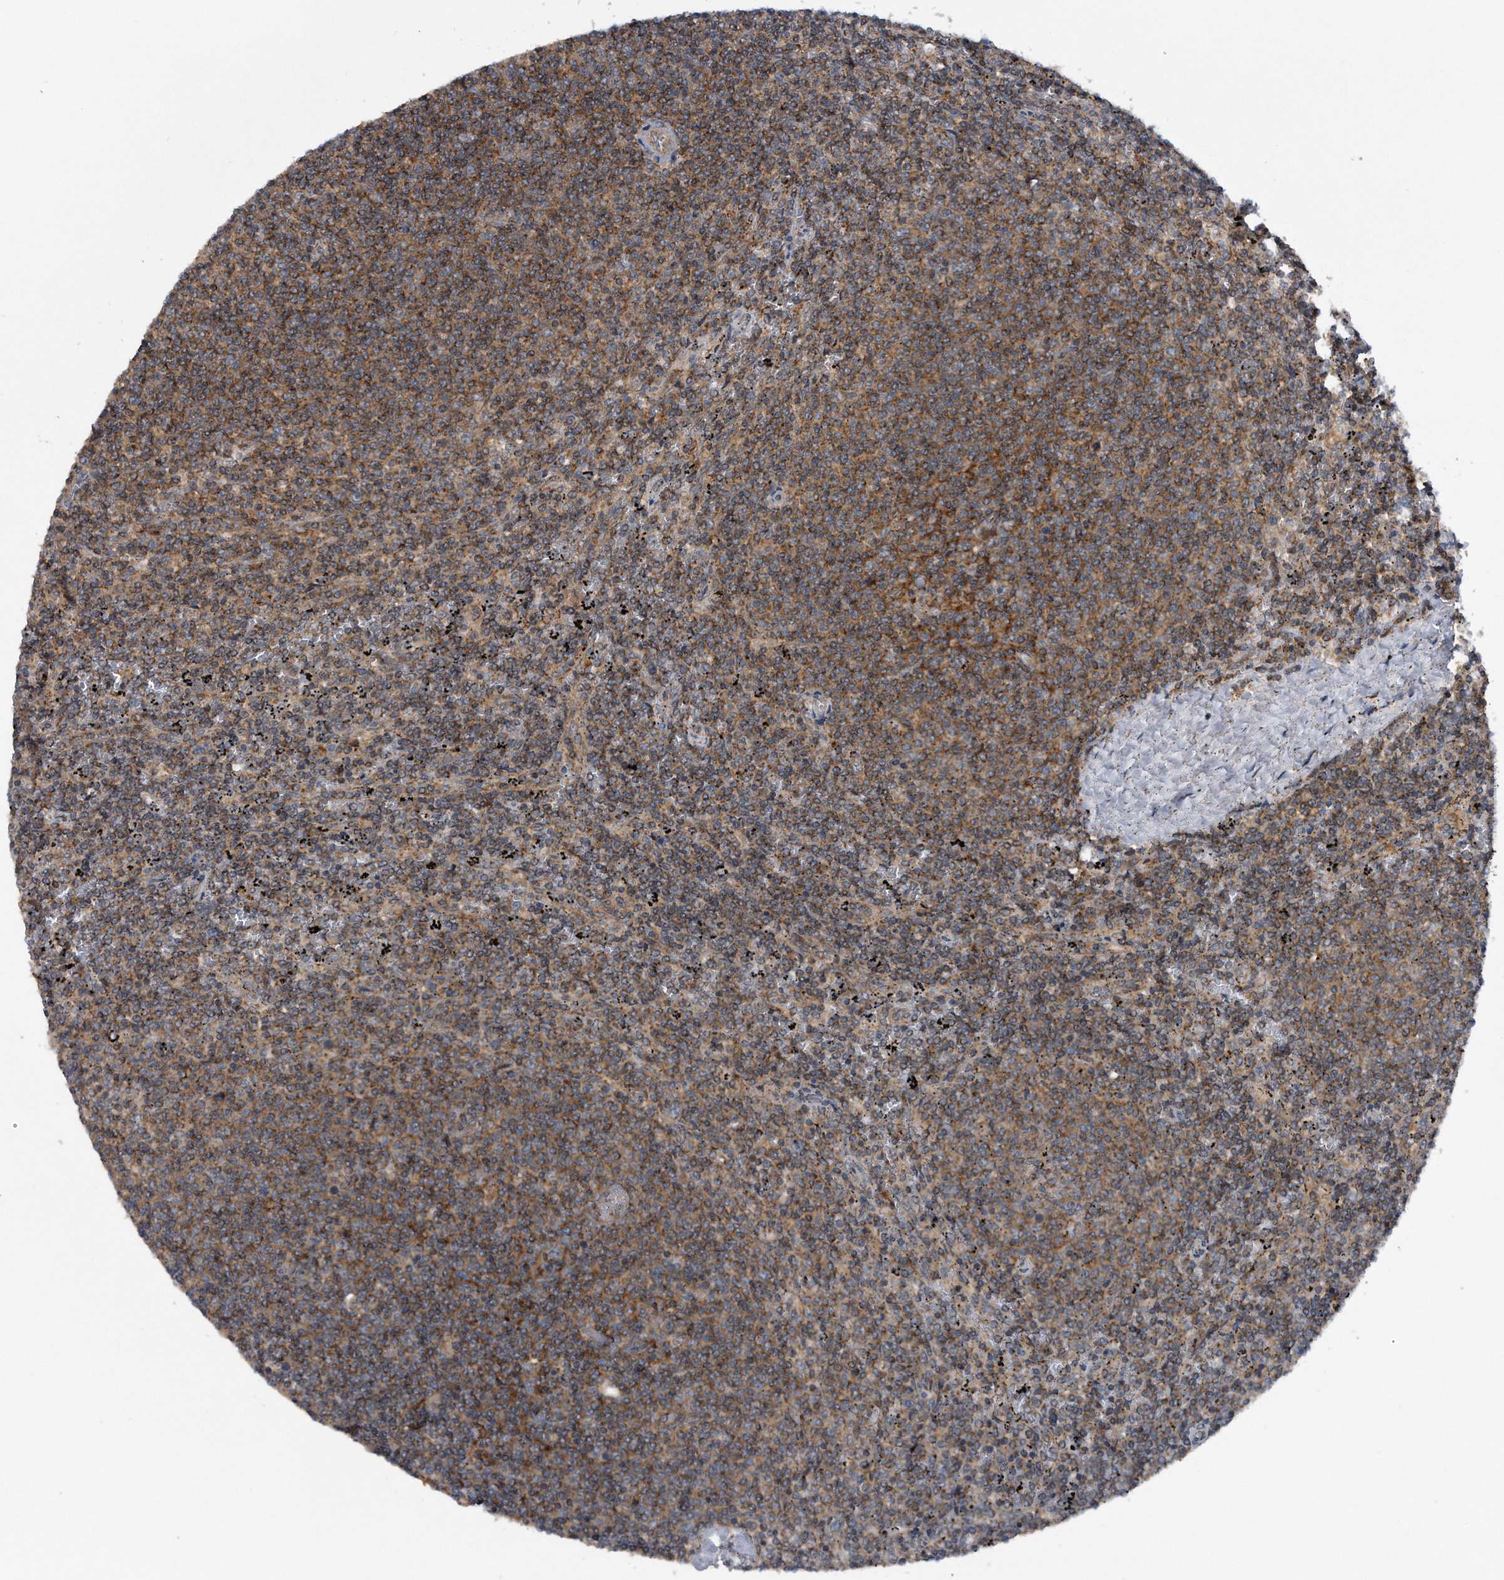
{"staining": {"intensity": "moderate", "quantity": ">75%", "location": "cytoplasmic/membranous"}, "tissue": "lymphoma", "cell_type": "Tumor cells", "image_type": "cancer", "snomed": [{"axis": "morphology", "description": "Malignant lymphoma, non-Hodgkin's type, Low grade"}, {"axis": "topography", "description": "Spleen"}], "caption": "This is a micrograph of immunohistochemistry staining of lymphoma, which shows moderate expression in the cytoplasmic/membranous of tumor cells.", "gene": "ALPK2", "patient": {"sex": "female", "age": 50}}